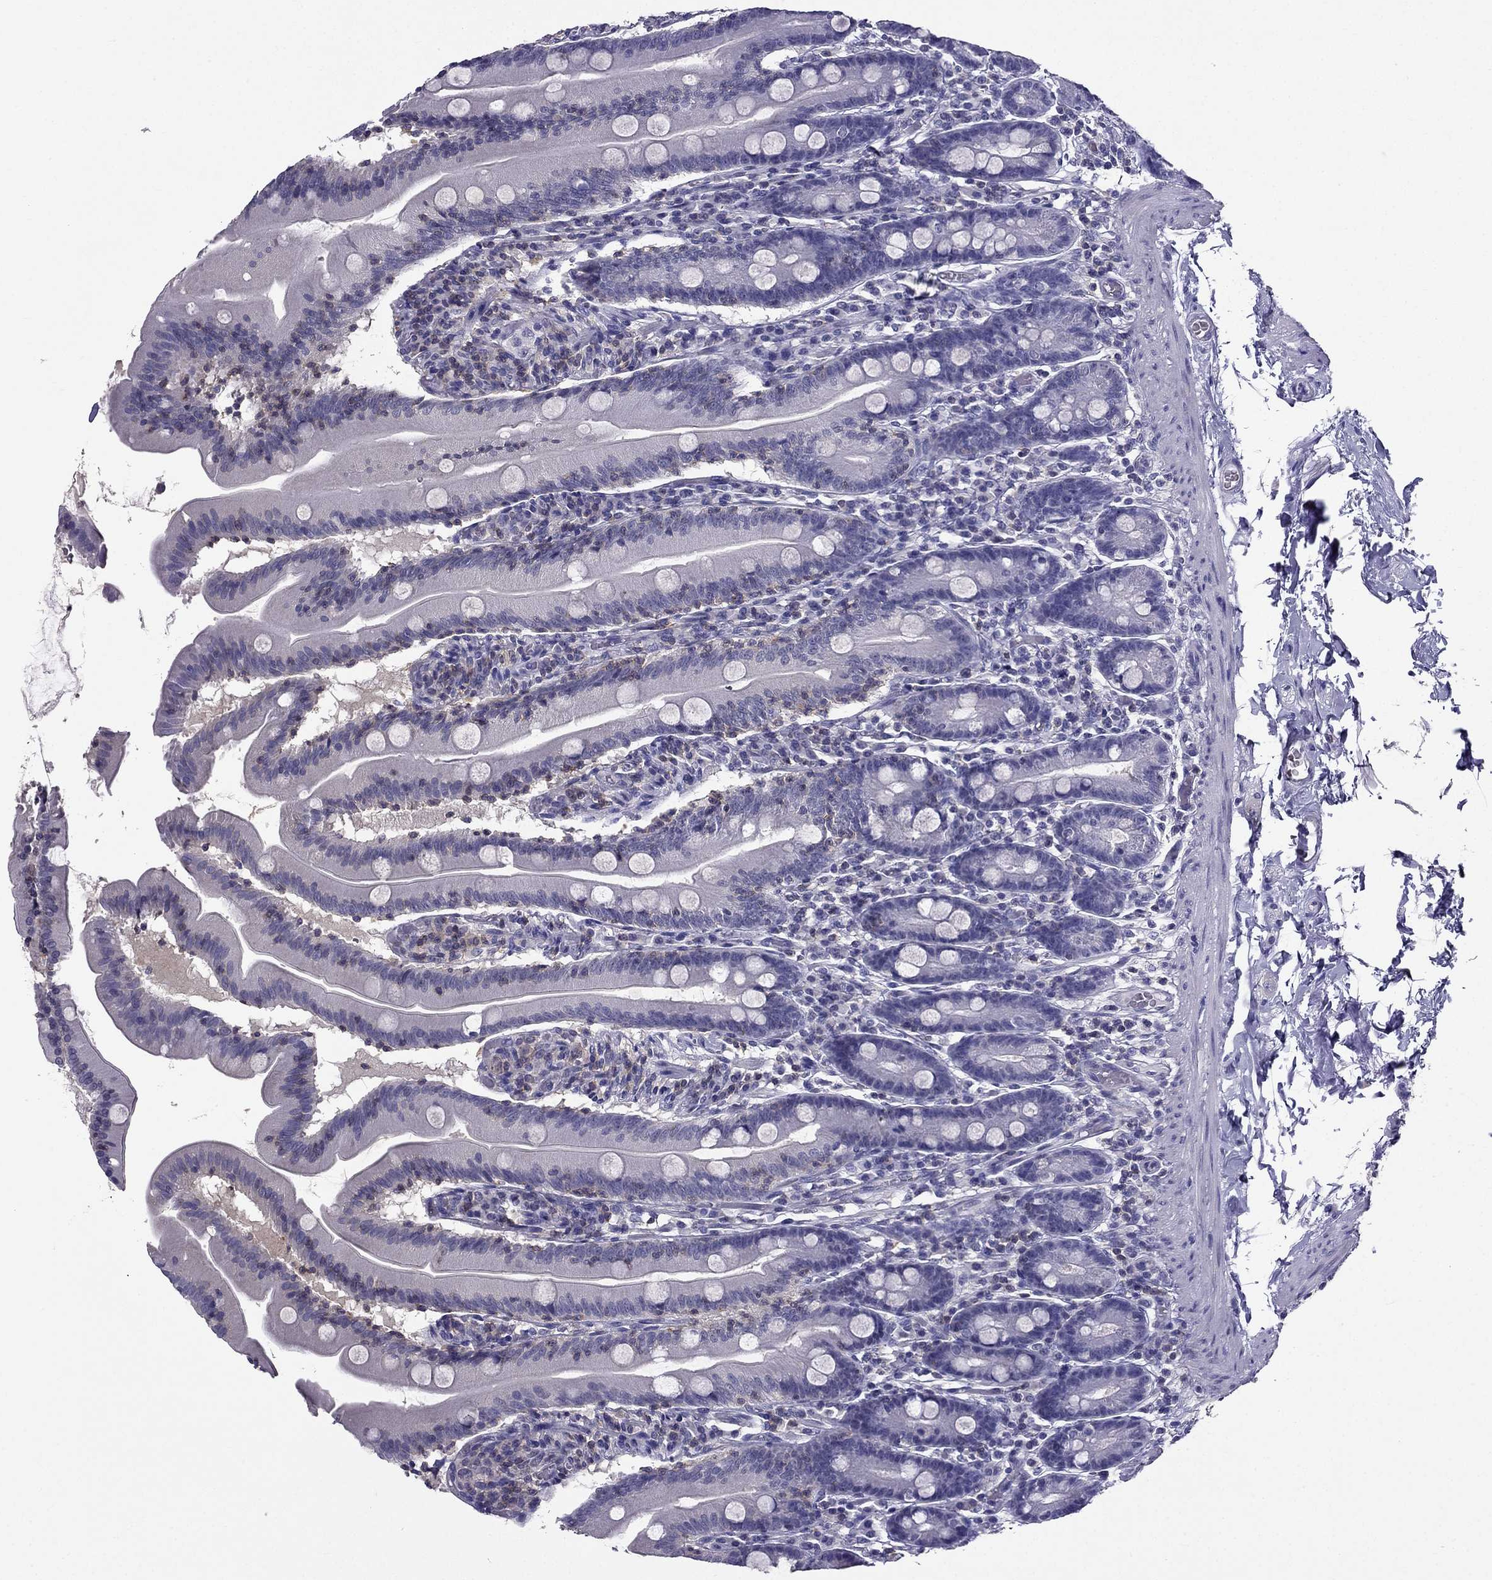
{"staining": {"intensity": "negative", "quantity": "none", "location": "none"}, "tissue": "small intestine", "cell_type": "Glandular cells", "image_type": "normal", "snomed": [{"axis": "morphology", "description": "Normal tissue, NOS"}, {"axis": "topography", "description": "Small intestine"}], "caption": "This is a micrograph of IHC staining of unremarkable small intestine, which shows no staining in glandular cells.", "gene": "AAK1", "patient": {"sex": "male", "age": 37}}